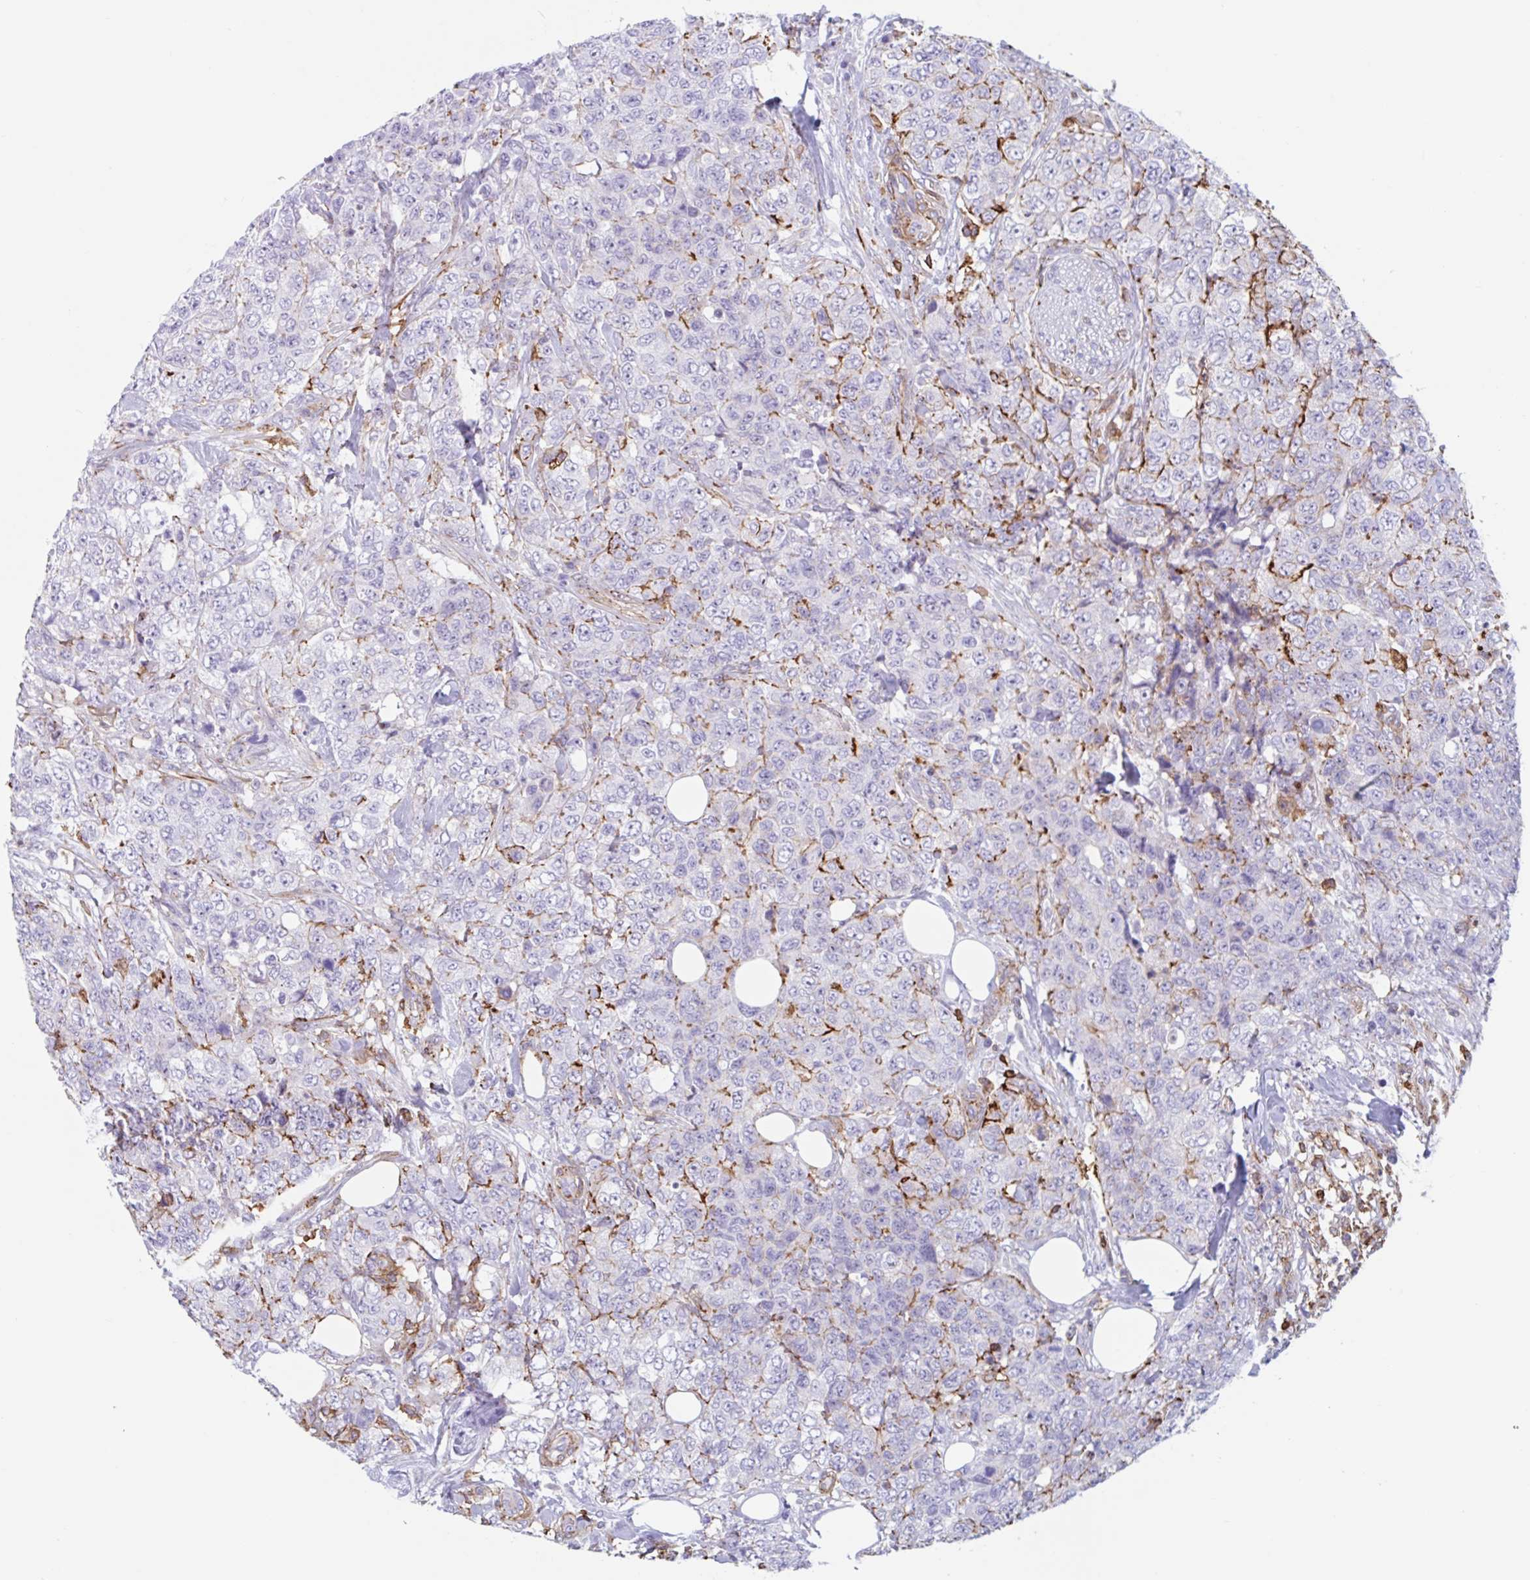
{"staining": {"intensity": "negative", "quantity": "none", "location": "none"}, "tissue": "urothelial cancer", "cell_type": "Tumor cells", "image_type": "cancer", "snomed": [{"axis": "morphology", "description": "Urothelial carcinoma, High grade"}, {"axis": "topography", "description": "Urinary bladder"}], "caption": "High power microscopy histopathology image of an immunohistochemistry histopathology image of high-grade urothelial carcinoma, revealing no significant positivity in tumor cells. The staining was performed using DAB to visualize the protein expression in brown, while the nuclei were stained in blue with hematoxylin (Magnification: 20x).", "gene": "EFHD1", "patient": {"sex": "female", "age": 78}}